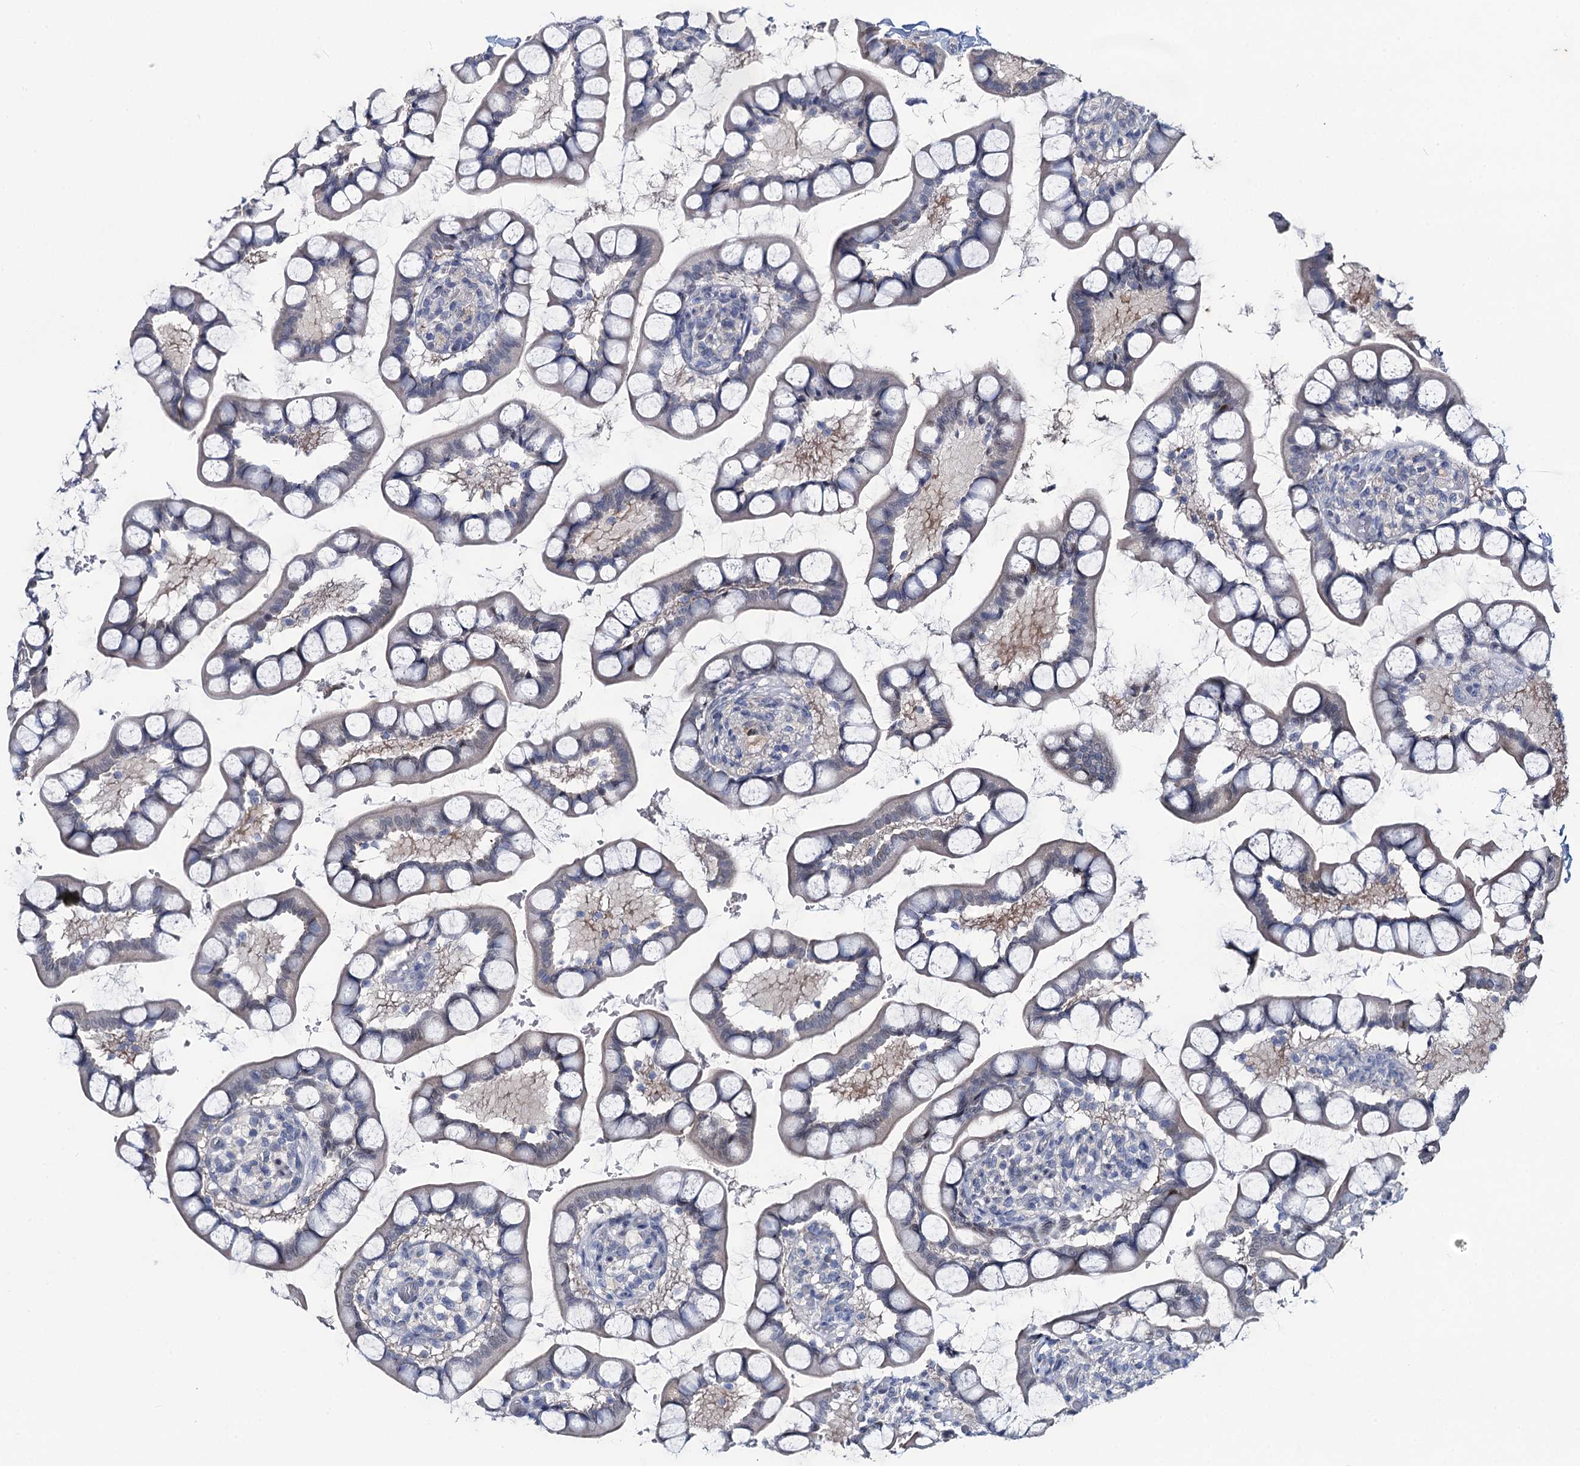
{"staining": {"intensity": "negative", "quantity": "none", "location": "none"}, "tissue": "small intestine", "cell_type": "Glandular cells", "image_type": "normal", "snomed": [{"axis": "morphology", "description": "Normal tissue, NOS"}, {"axis": "topography", "description": "Small intestine"}], "caption": "High power microscopy photomicrograph of an immunohistochemistry micrograph of unremarkable small intestine, revealing no significant staining in glandular cells.", "gene": "TOX3", "patient": {"sex": "male", "age": 52}}